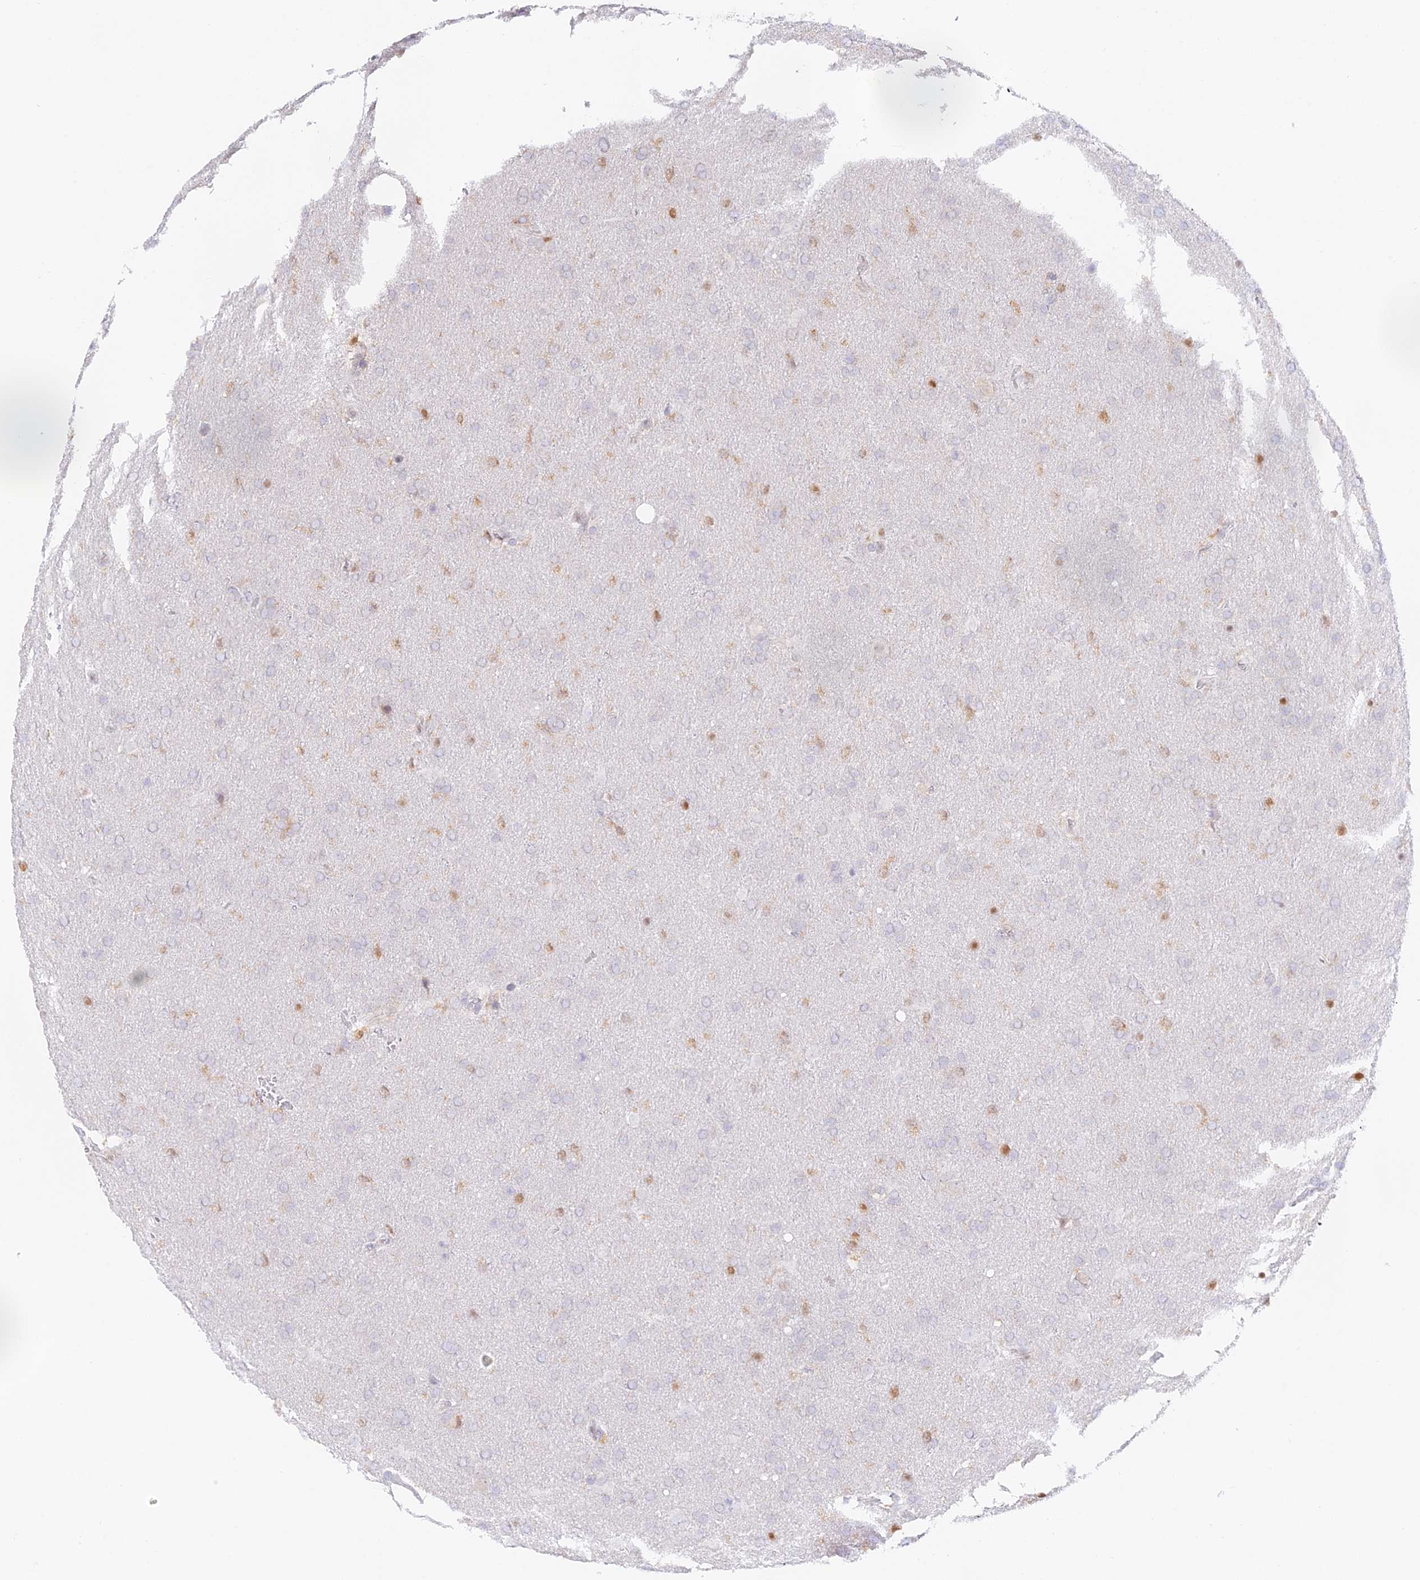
{"staining": {"intensity": "moderate", "quantity": "<25%", "location": "nuclear"}, "tissue": "glioma", "cell_type": "Tumor cells", "image_type": "cancer", "snomed": [{"axis": "morphology", "description": "Glioma, malignant, Low grade"}, {"axis": "topography", "description": "Brain"}], "caption": "Tumor cells demonstrate low levels of moderate nuclear positivity in about <25% of cells in glioma.", "gene": "DENND1C", "patient": {"sex": "female", "age": 32}}